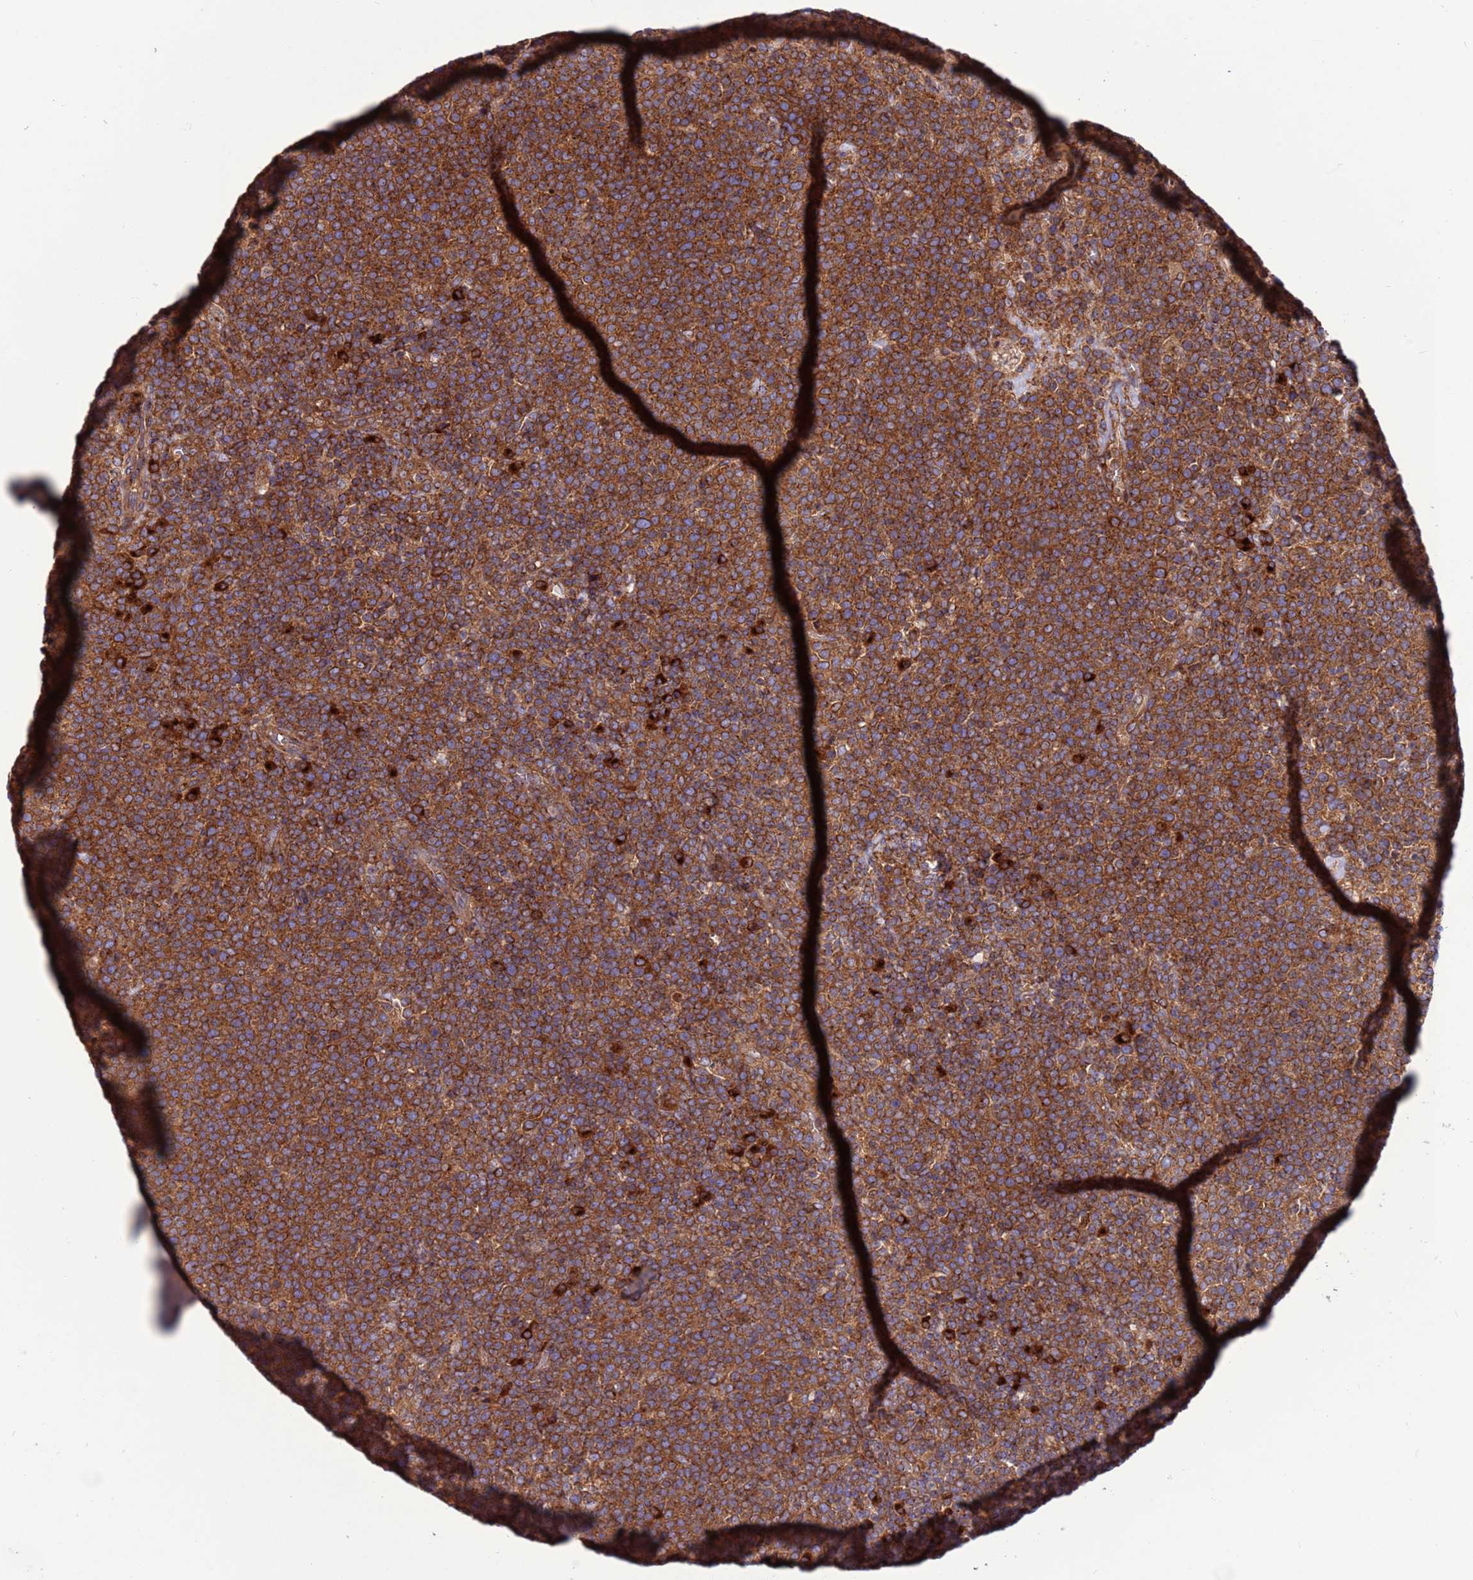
{"staining": {"intensity": "strong", "quantity": ">75%", "location": "cytoplasmic/membranous"}, "tissue": "lymphoma", "cell_type": "Tumor cells", "image_type": "cancer", "snomed": [{"axis": "morphology", "description": "Malignant lymphoma, non-Hodgkin's type, High grade"}, {"axis": "topography", "description": "Lymph node"}], "caption": "Strong cytoplasmic/membranous protein expression is seen in about >75% of tumor cells in lymphoma. Using DAB (3,3'-diaminobenzidine) (brown) and hematoxylin (blue) stains, captured at high magnification using brightfield microscopy.", "gene": "ZC3HAV1", "patient": {"sex": "male", "age": 61}}